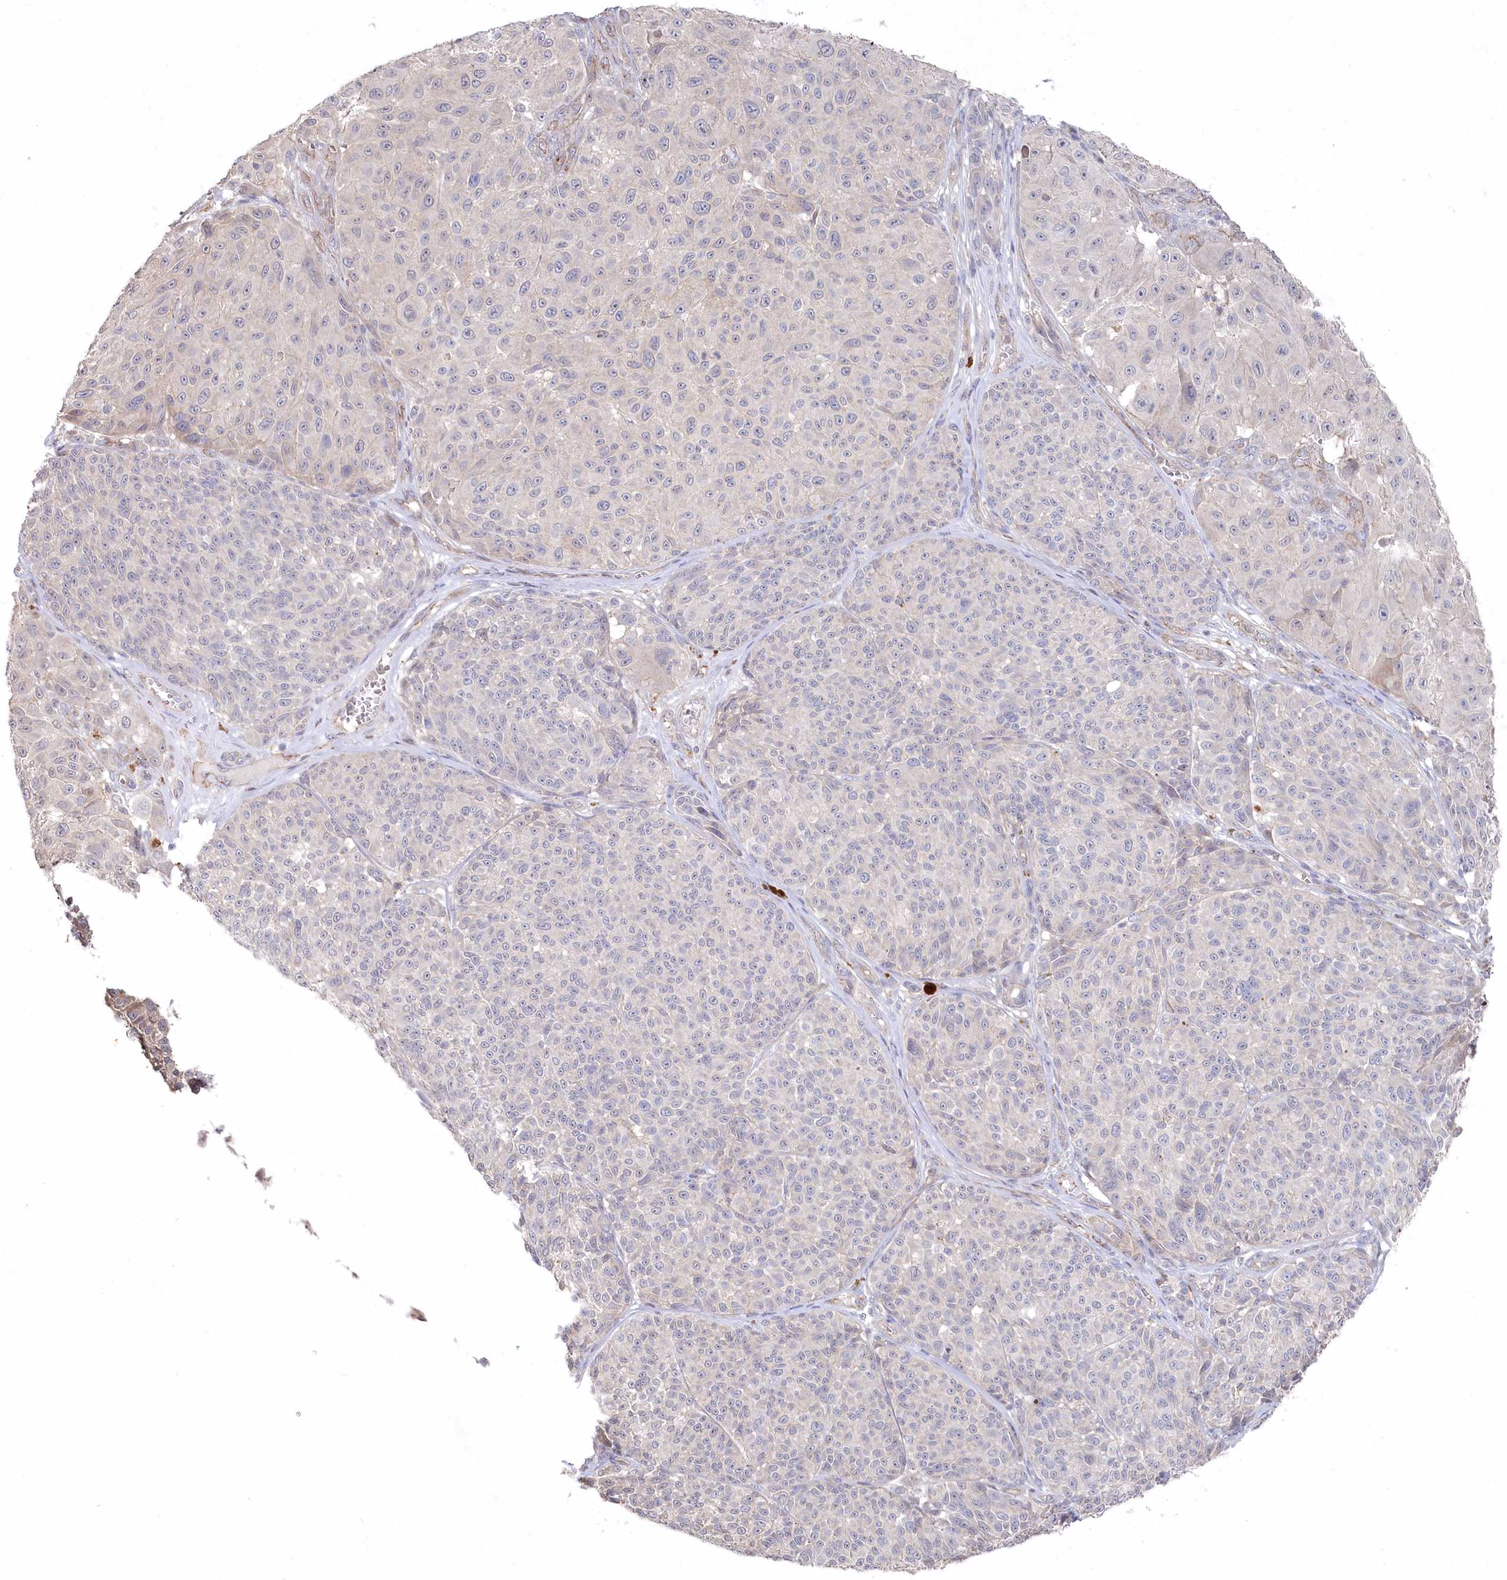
{"staining": {"intensity": "negative", "quantity": "none", "location": "none"}, "tissue": "melanoma", "cell_type": "Tumor cells", "image_type": "cancer", "snomed": [{"axis": "morphology", "description": "Malignant melanoma, NOS"}, {"axis": "topography", "description": "Skin"}], "caption": "The micrograph displays no significant staining in tumor cells of malignant melanoma.", "gene": "TGFBRAP1", "patient": {"sex": "male", "age": 83}}